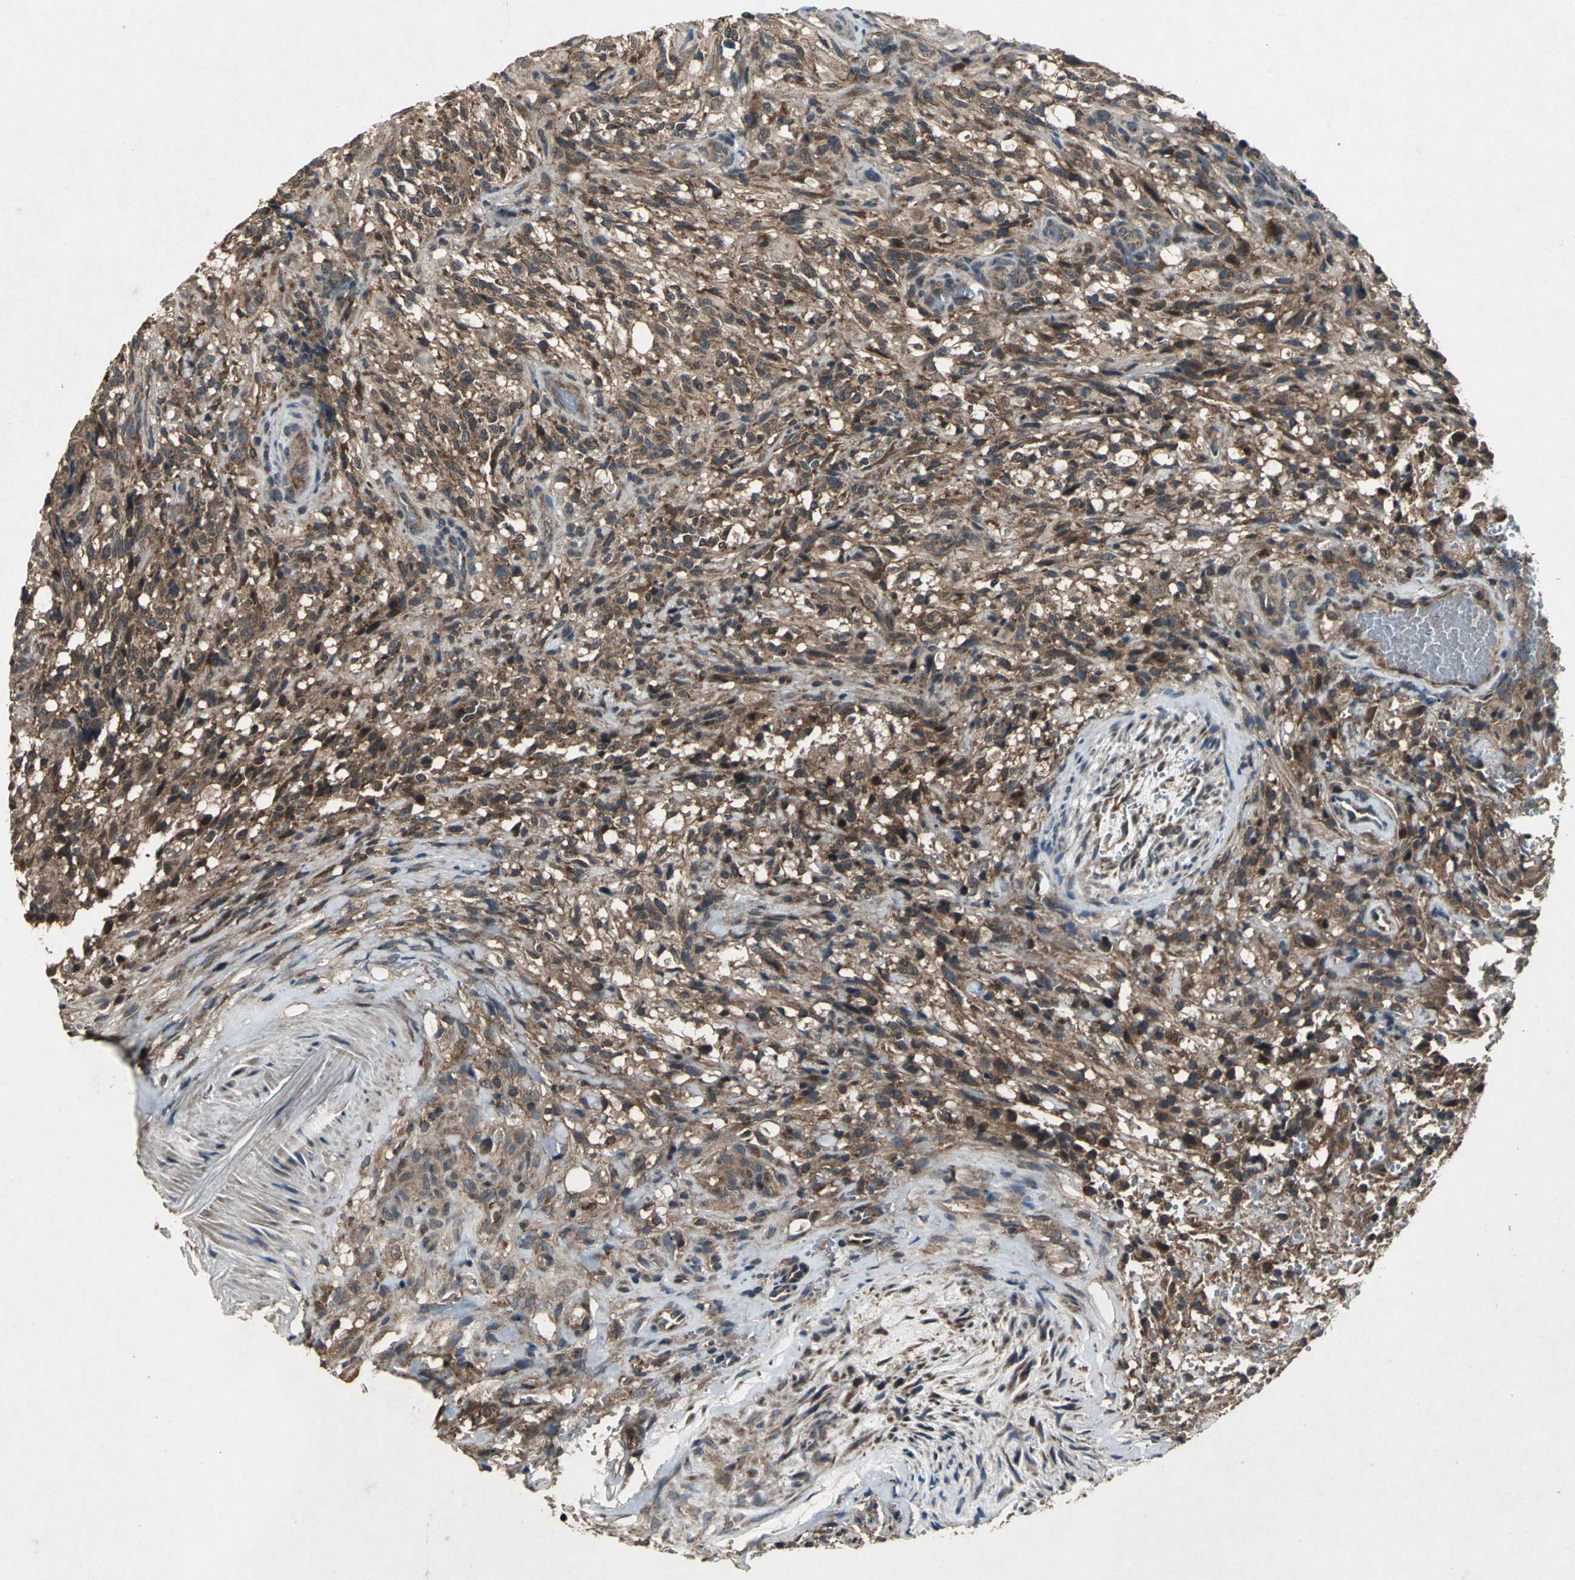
{"staining": {"intensity": "strong", "quantity": ">75%", "location": "cytoplasmic/membranous,nuclear"}, "tissue": "glioma", "cell_type": "Tumor cells", "image_type": "cancer", "snomed": [{"axis": "morphology", "description": "Normal tissue, NOS"}, {"axis": "morphology", "description": "Glioma, malignant, High grade"}, {"axis": "topography", "description": "Cerebral cortex"}], "caption": "Immunohistochemistry (IHC) histopathology image of neoplastic tissue: malignant glioma (high-grade) stained using IHC demonstrates high levels of strong protein expression localized specifically in the cytoplasmic/membranous and nuclear of tumor cells, appearing as a cytoplasmic/membranous and nuclear brown color.", "gene": "ZNF608", "patient": {"sex": "male", "age": 75}}